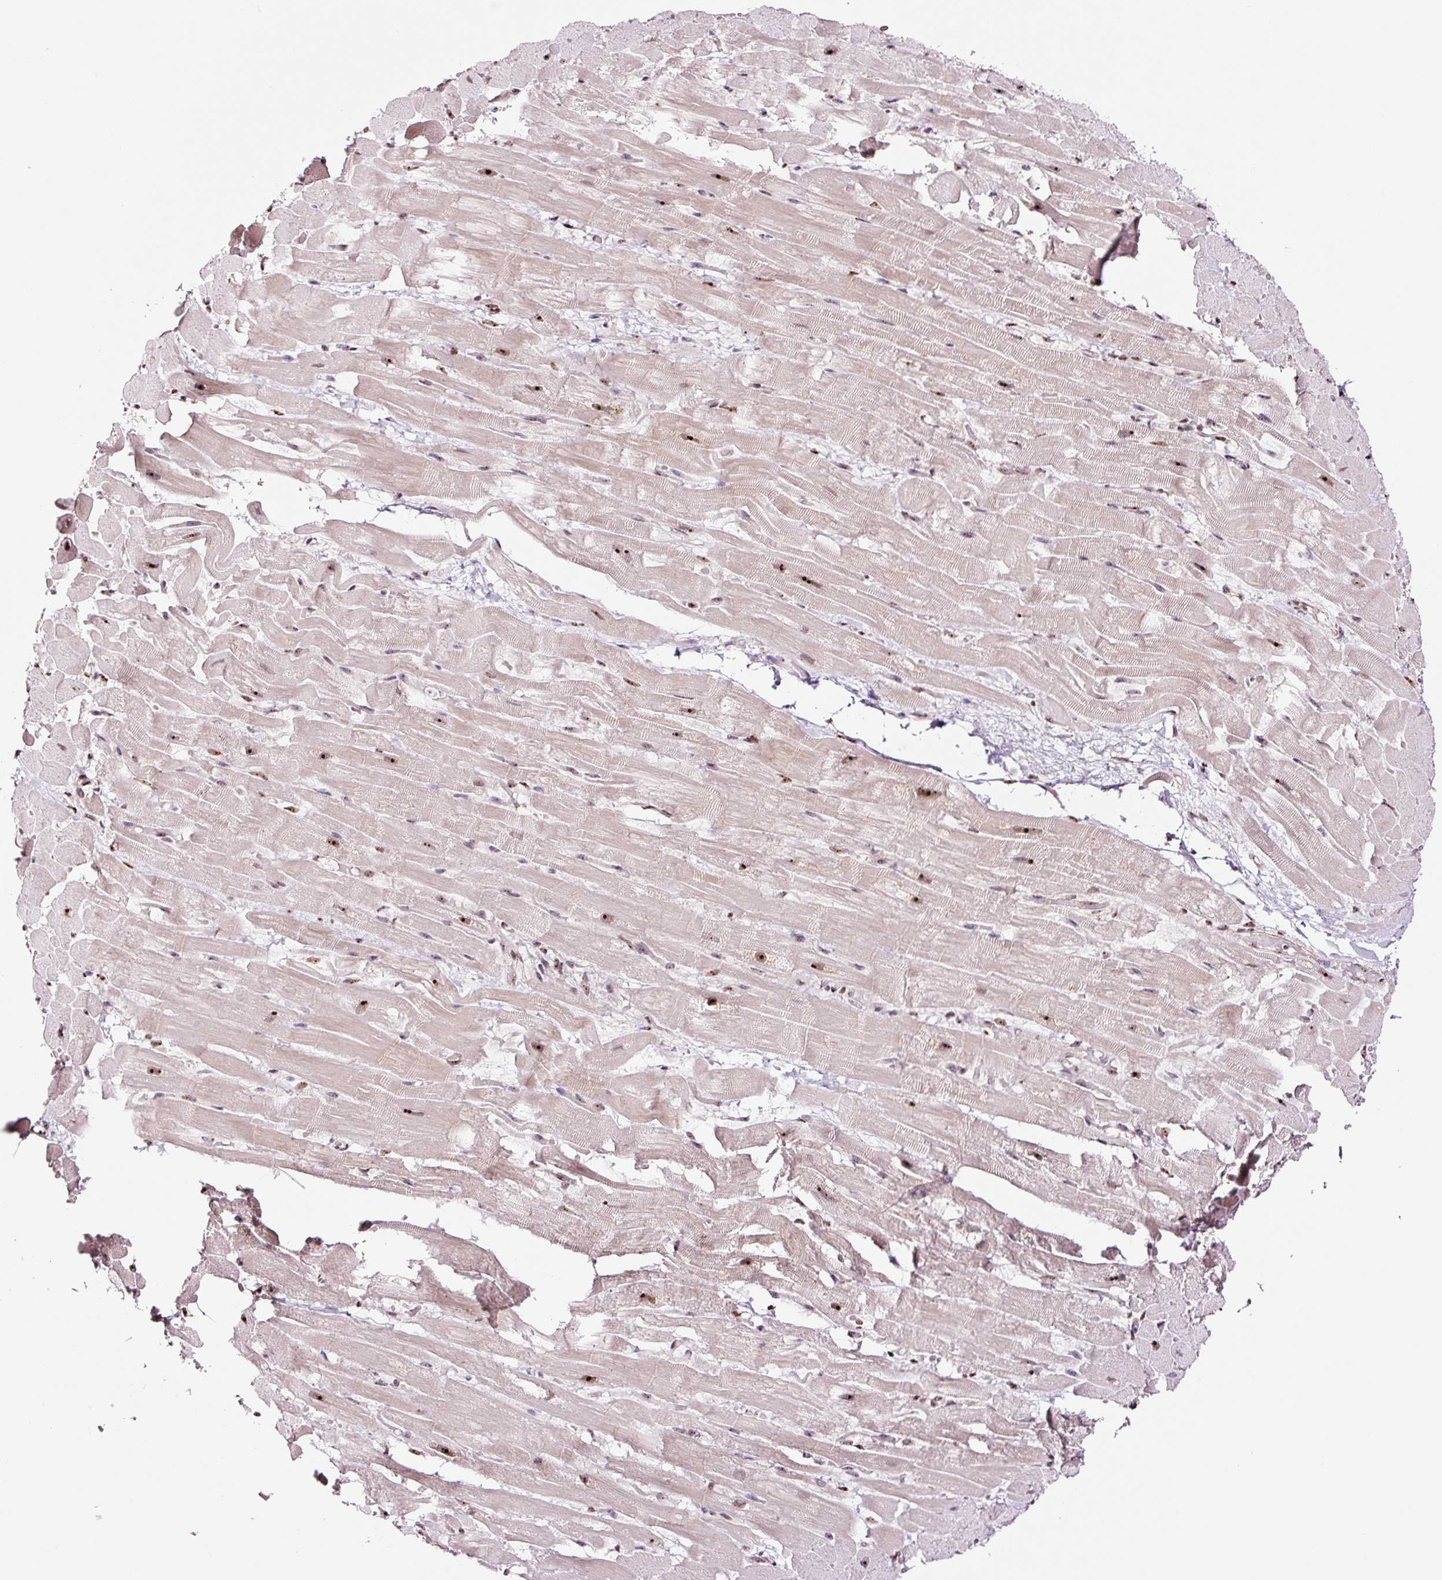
{"staining": {"intensity": "strong", "quantity": "25%-75%", "location": "nuclear"}, "tissue": "heart muscle", "cell_type": "Cardiomyocytes", "image_type": "normal", "snomed": [{"axis": "morphology", "description": "Normal tissue, NOS"}, {"axis": "topography", "description": "Heart"}], "caption": "Protein expression analysis of unremarkable heart muscle displays strong nuclear positivity in approximately 25%-75% of cardiomyocytes. Nuclei are stained in blue.", "gene": "GNL3", "patient": {"sex": "male", "age": 37}}